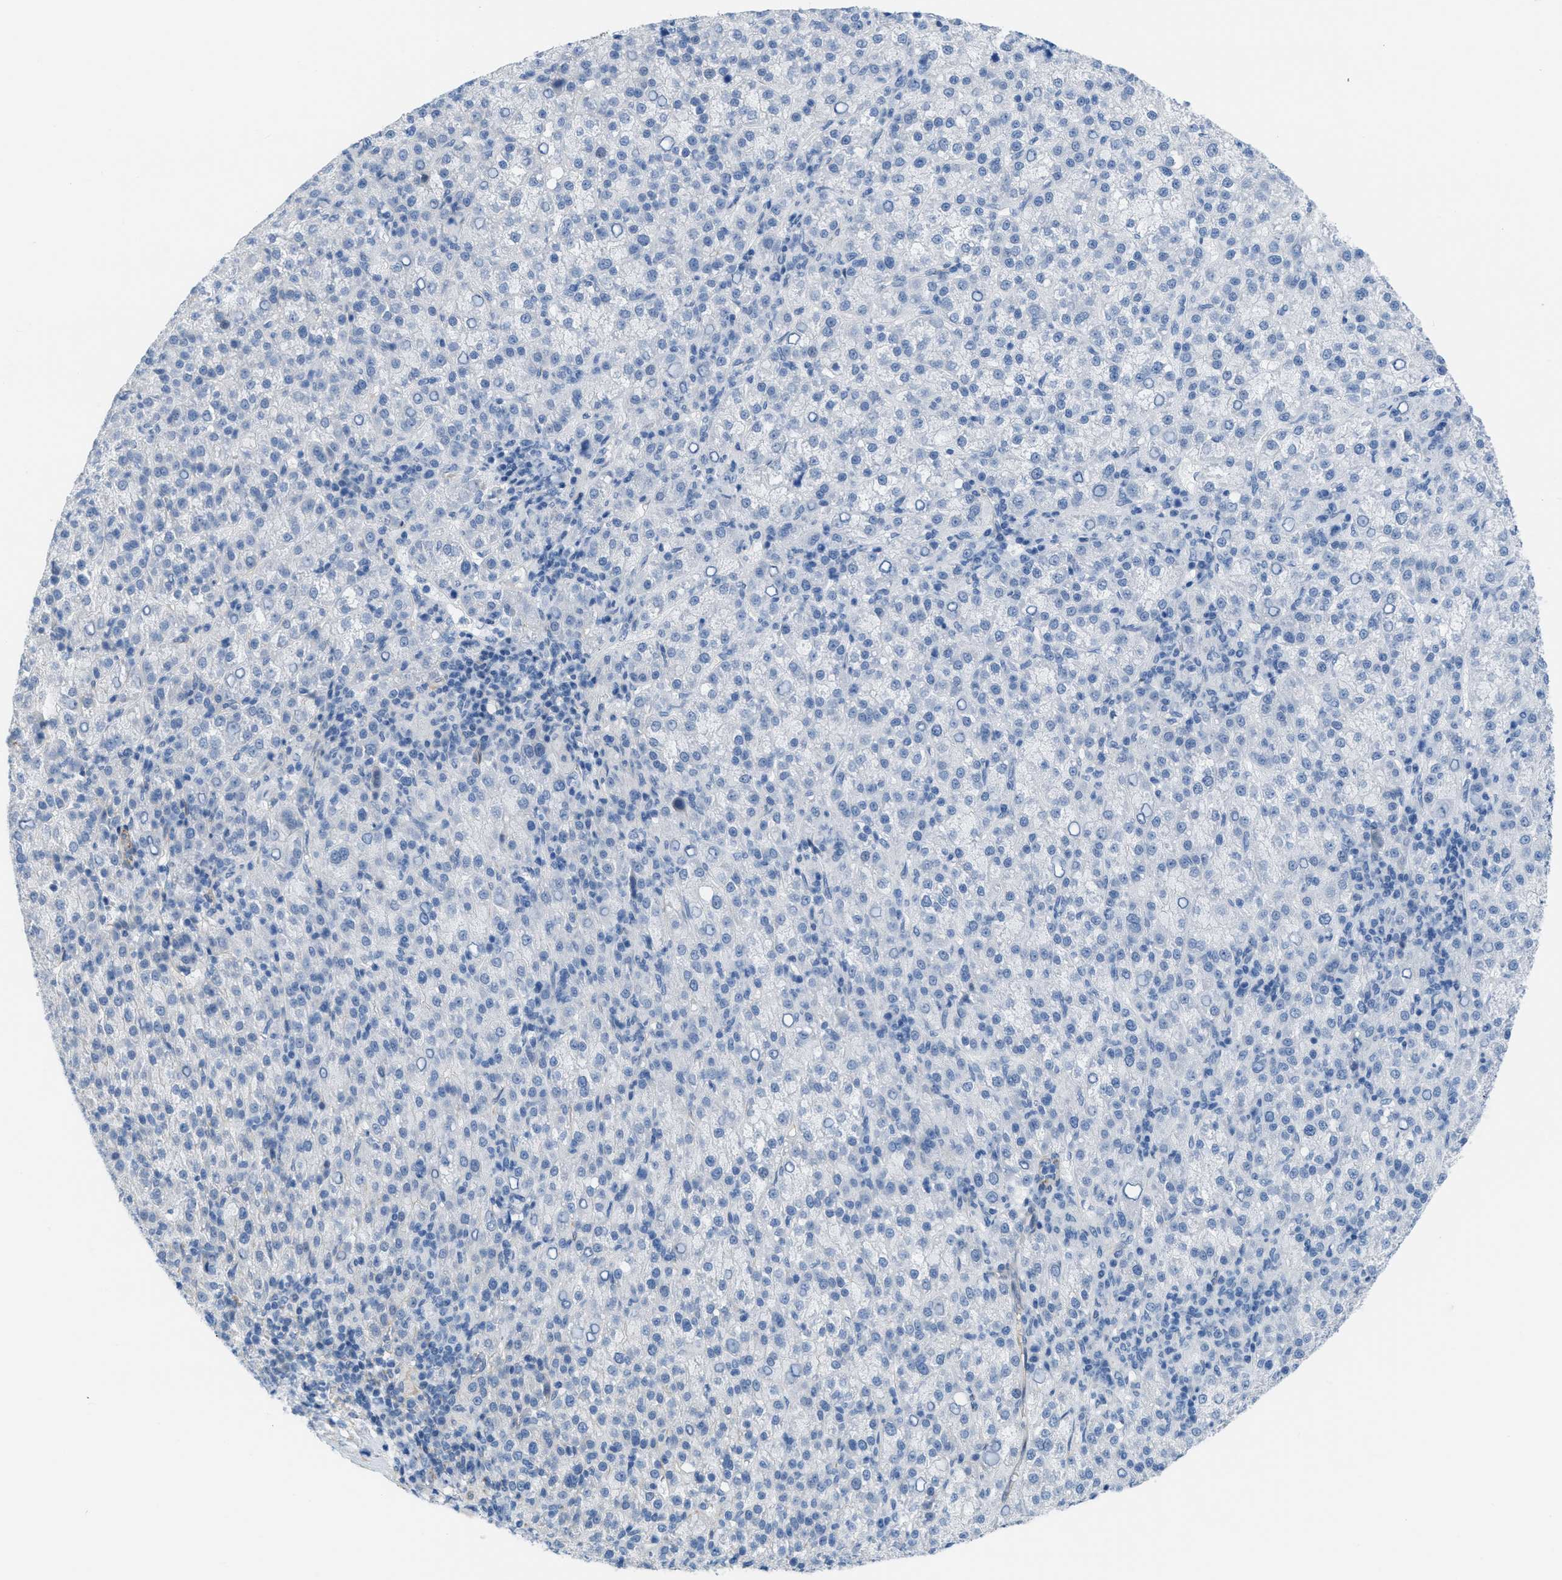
{"staining": {"intensity": "negative", "quantity": "none", "location": "none"}, "tissue": "liver cancer", "cell_type": "Tumor cells", "image_type": "cancer", "snomed": [{"axis": "morphology", "description": "Carcinoma, Hepatocellular, NOS"}, {"axis": "topography", "description": "Liver"}], "caption": "Immunohistochemistry histopathology image of neoplastic tissue: human hepatocellular carcinoma (liver) stained with DAB displays no significant protein positivity in tumor cells.", "gene": "SLC12A1", "patient": {"sex": "female", "age": 58}}